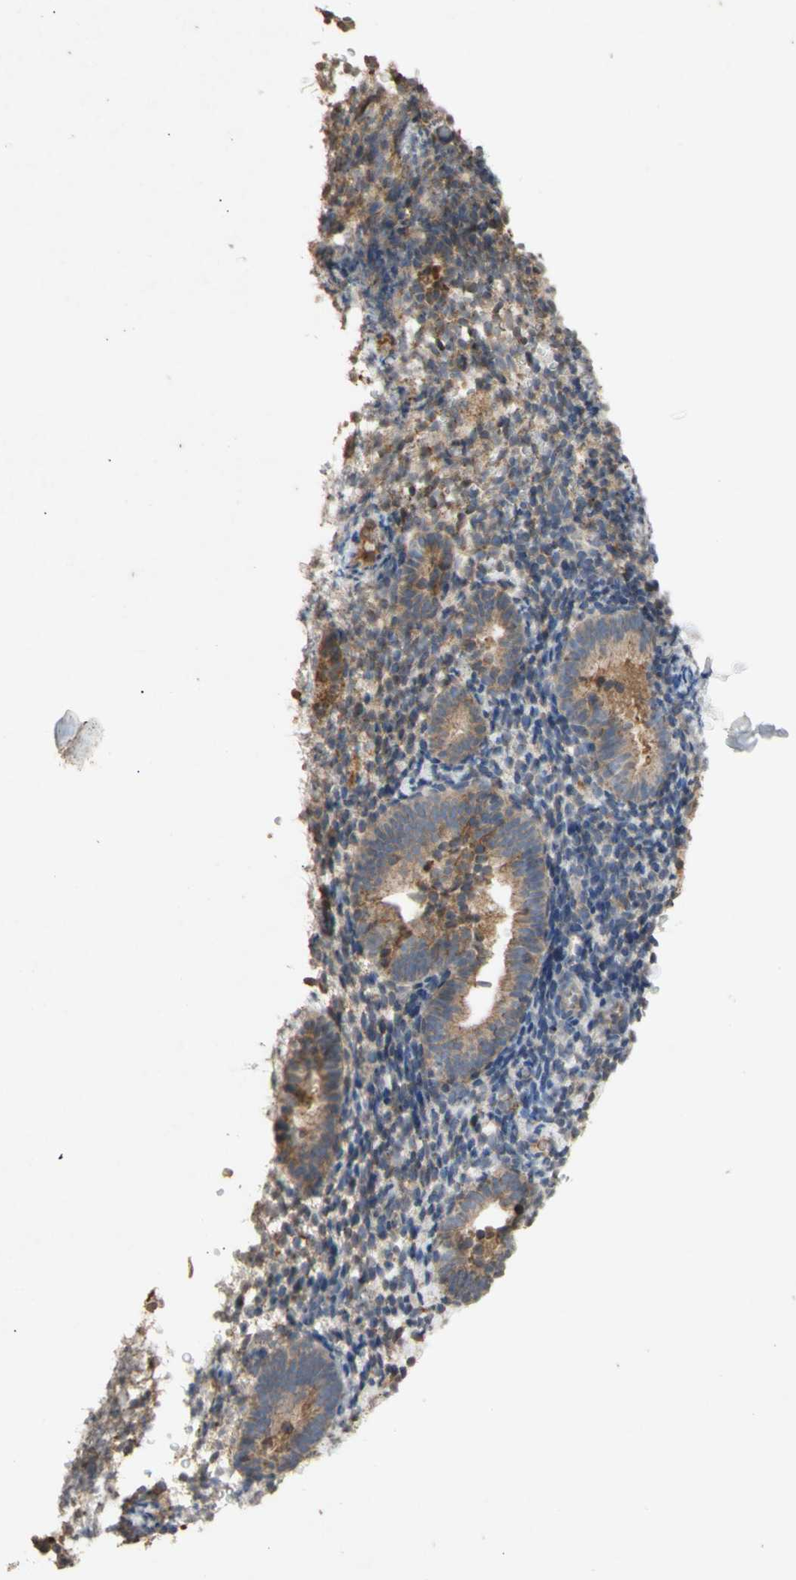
{"staining": {"intensity": "moderate", "quantity": "<25%", "location": "cytoplasmic/membranous"}, "tissue": "endometrium", "cell_type": "Cells in endometrial stroma", "image_type": "normal", "snomed": [{"axis": "morphology", "description": "Normal tissue, NOS"}, {"axis": "topography", "description": "Endometrium"}], "caption": "Immunohistochemistry (IHC) staining of unremarkable endometrium, which exhibits low levels of moderate cytoplasmic/membranous staining in about <25% of cells in endometrial stroma indicating moderate cytoplasmic/membranous protein positivity. The staining was performed using DAB (brown) for protein detection and nuclei were counterstained in hematoxylin (blue).", "gene": "NECTIN3", "patient": {"sex": "female", "age": 51}}